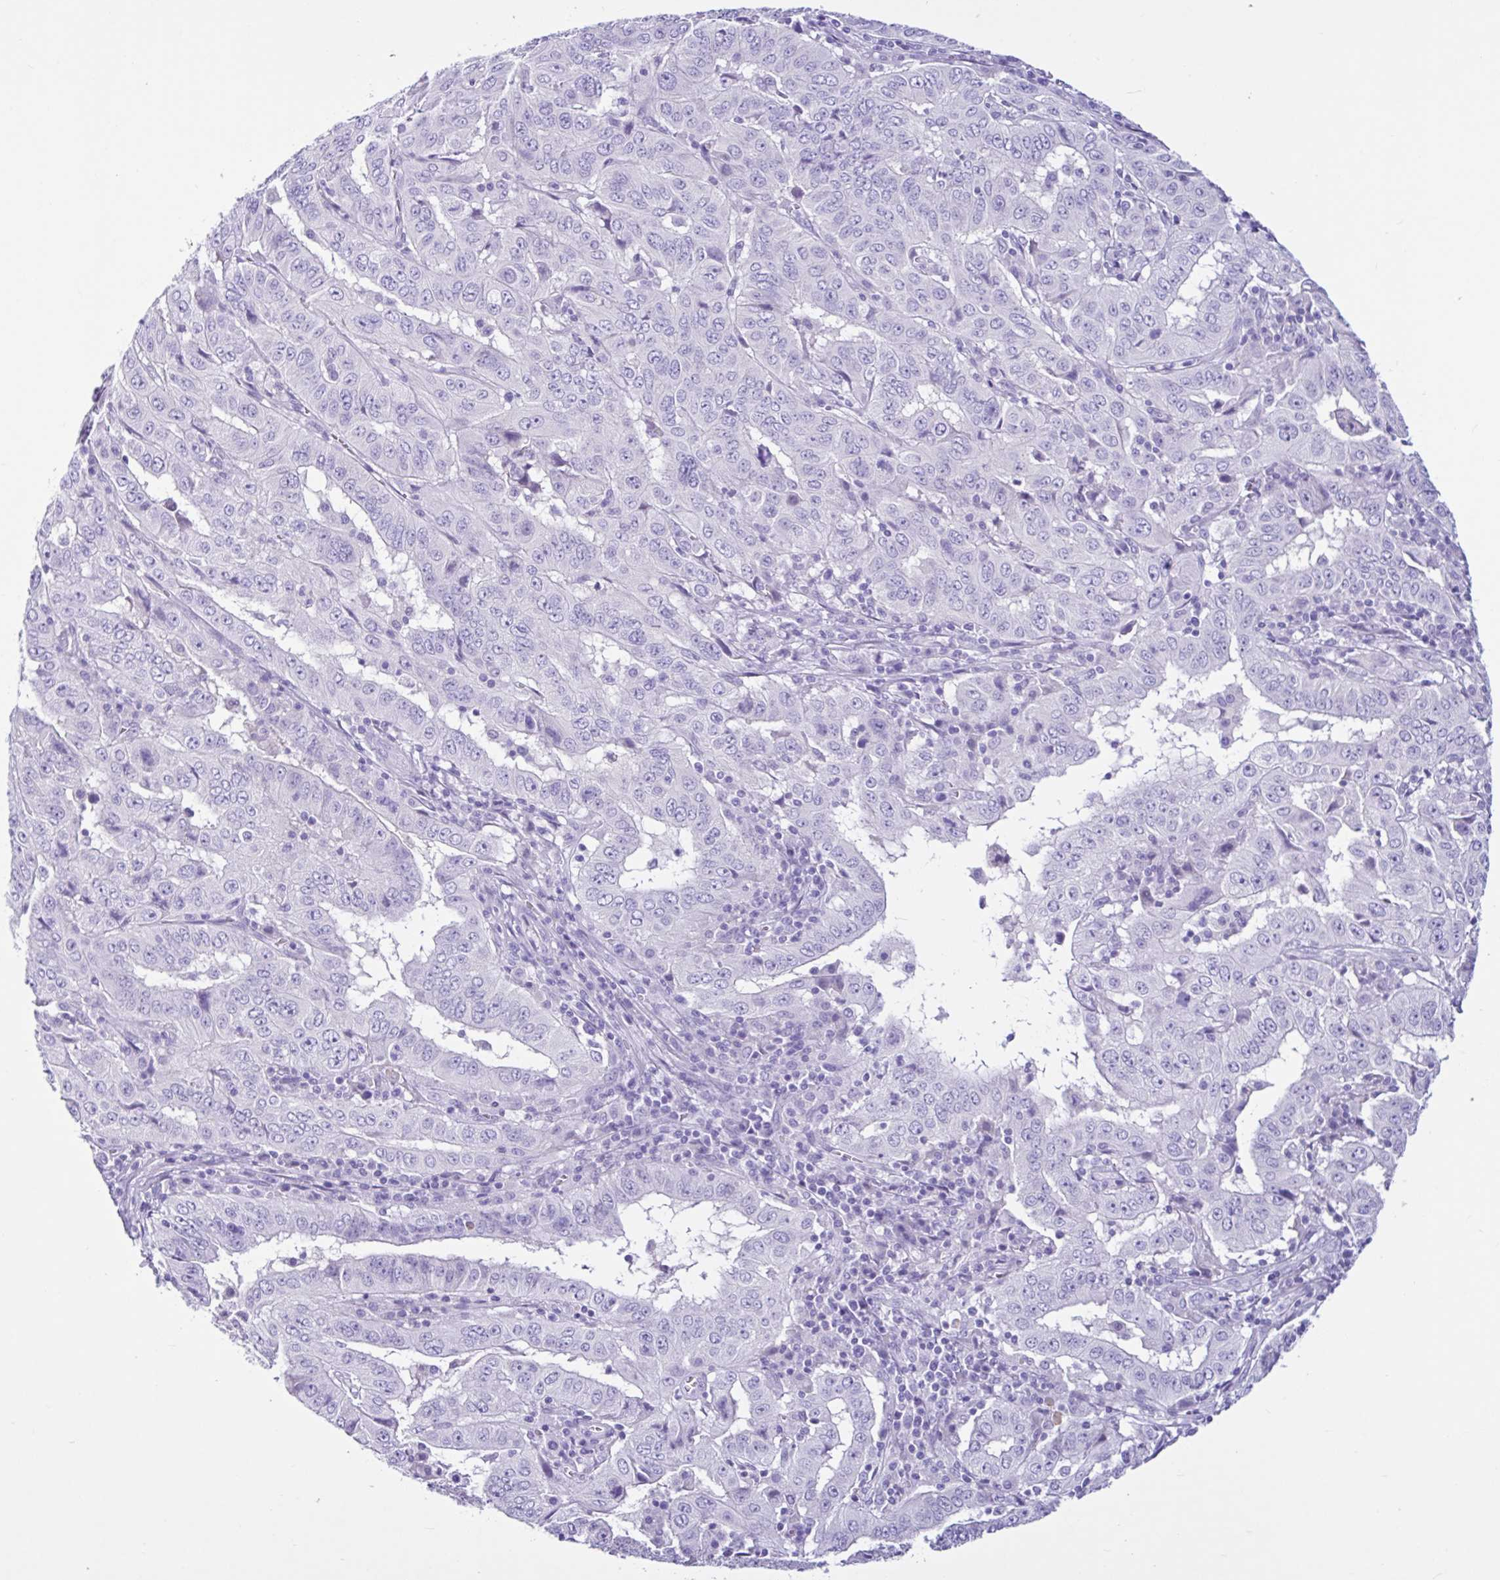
{"staining": {"intensity": "negative", "quantity": "none", "location": "none"}, "tissue": "pancreatic cancer", "cell_type": "Tumor cells", "image_type": "cancer", "snomed": [{"axis": "morphology", "description": "Adenocarcinoma, NOS"}, {"axis": "topography", "description": "Pancreas"}], "caption": "DAB immunohistochemical staining of human pancreatic cancer (adenocarcinoma) displays no significant staining in tumor cells.", "gene": "CYP19A1", "patient": {"sex": "male", "age": 63}}